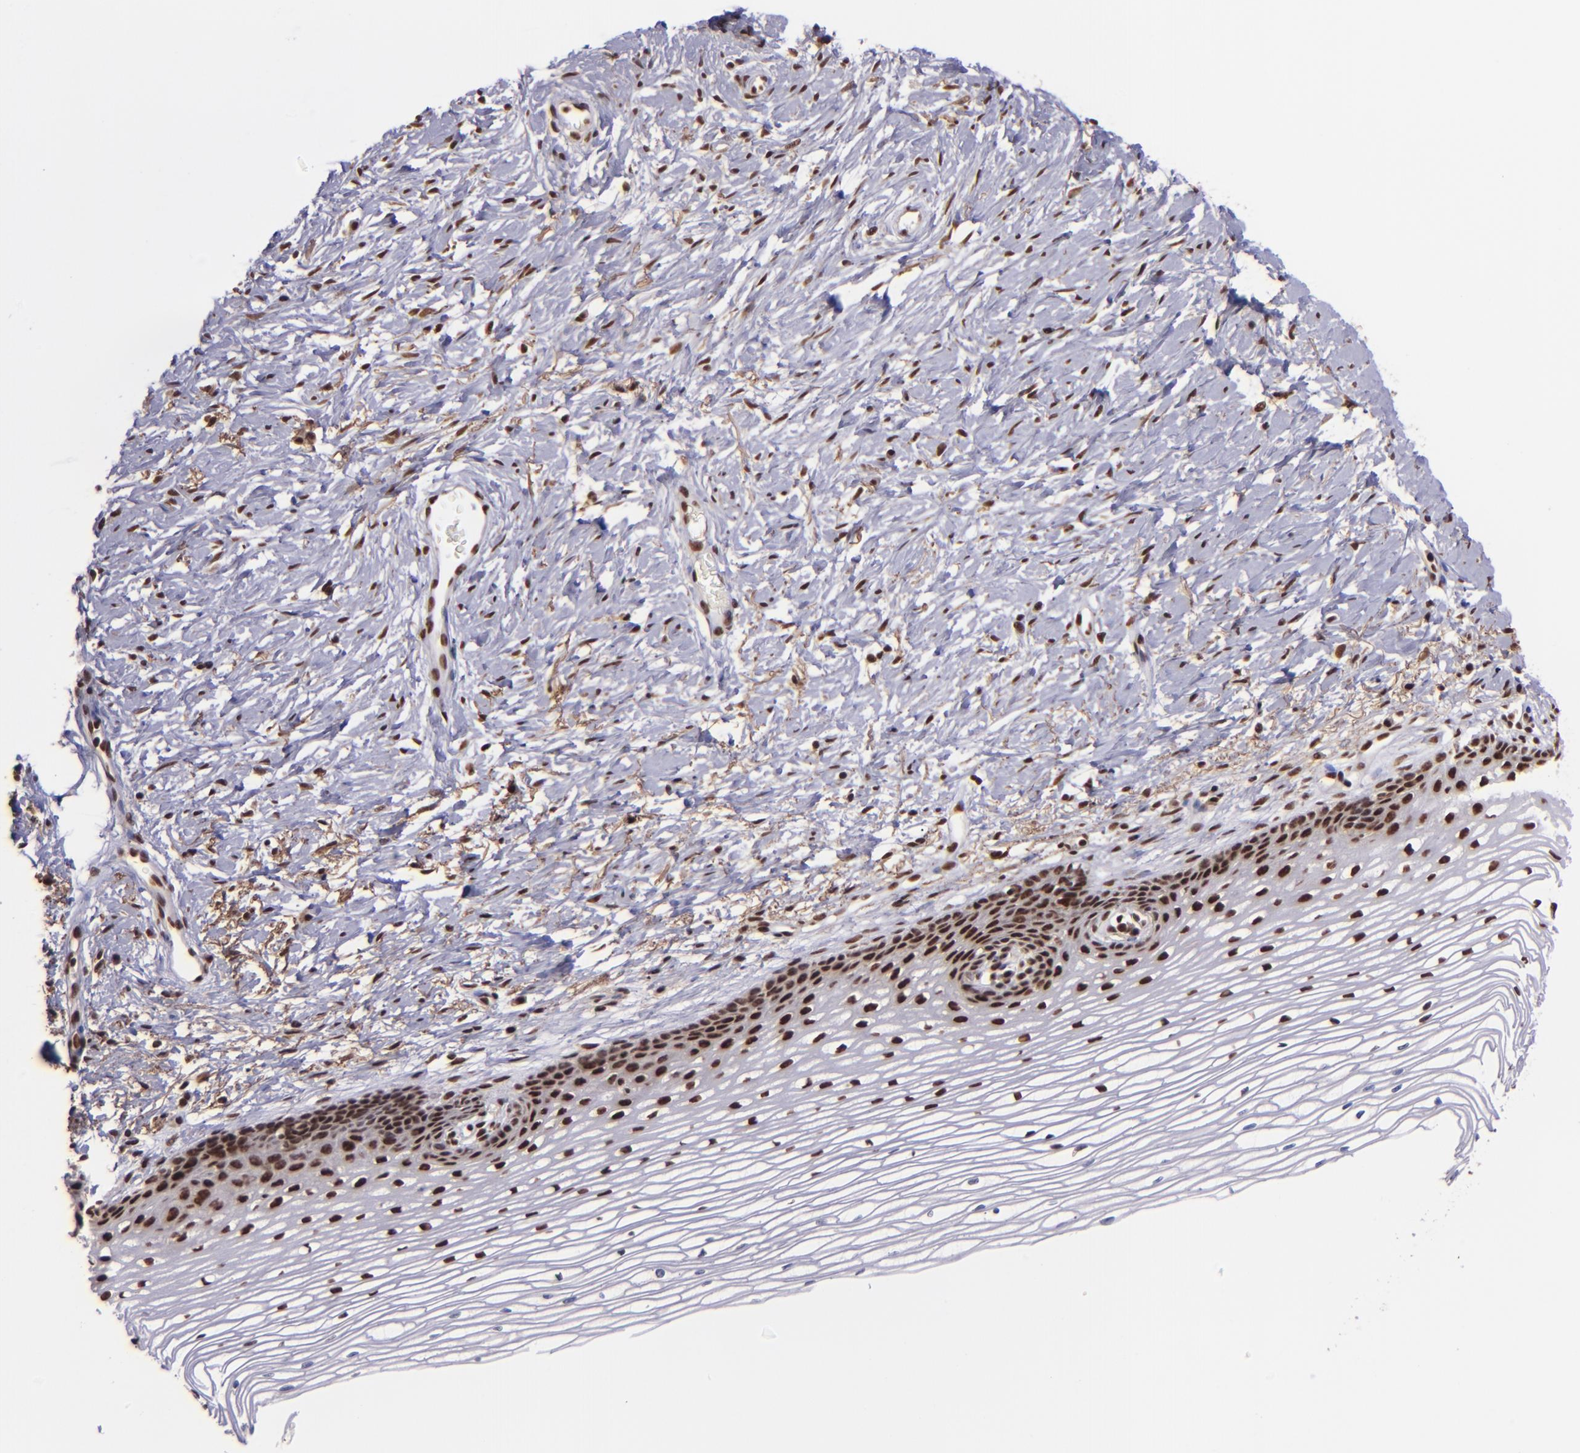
{"staining": {"intensity": "strong", "quantity": ">75%", "location": "nuclear"}, "tissue": "cervix", "cell_type": "Glandular cells", "image_type": "normal", "snomed": [{"axis": "morphology", "description": "Normal tissue, NOS"}, {"axis": "topography", "description": "Cervix"}], "caption": "Immunohistochemical staining of normal human cervix shows high levels of strong nuclear staining in about >75% of glandular cells.", "gene": "PQBP1", "patient": {"sex": "female", "age": 77}}